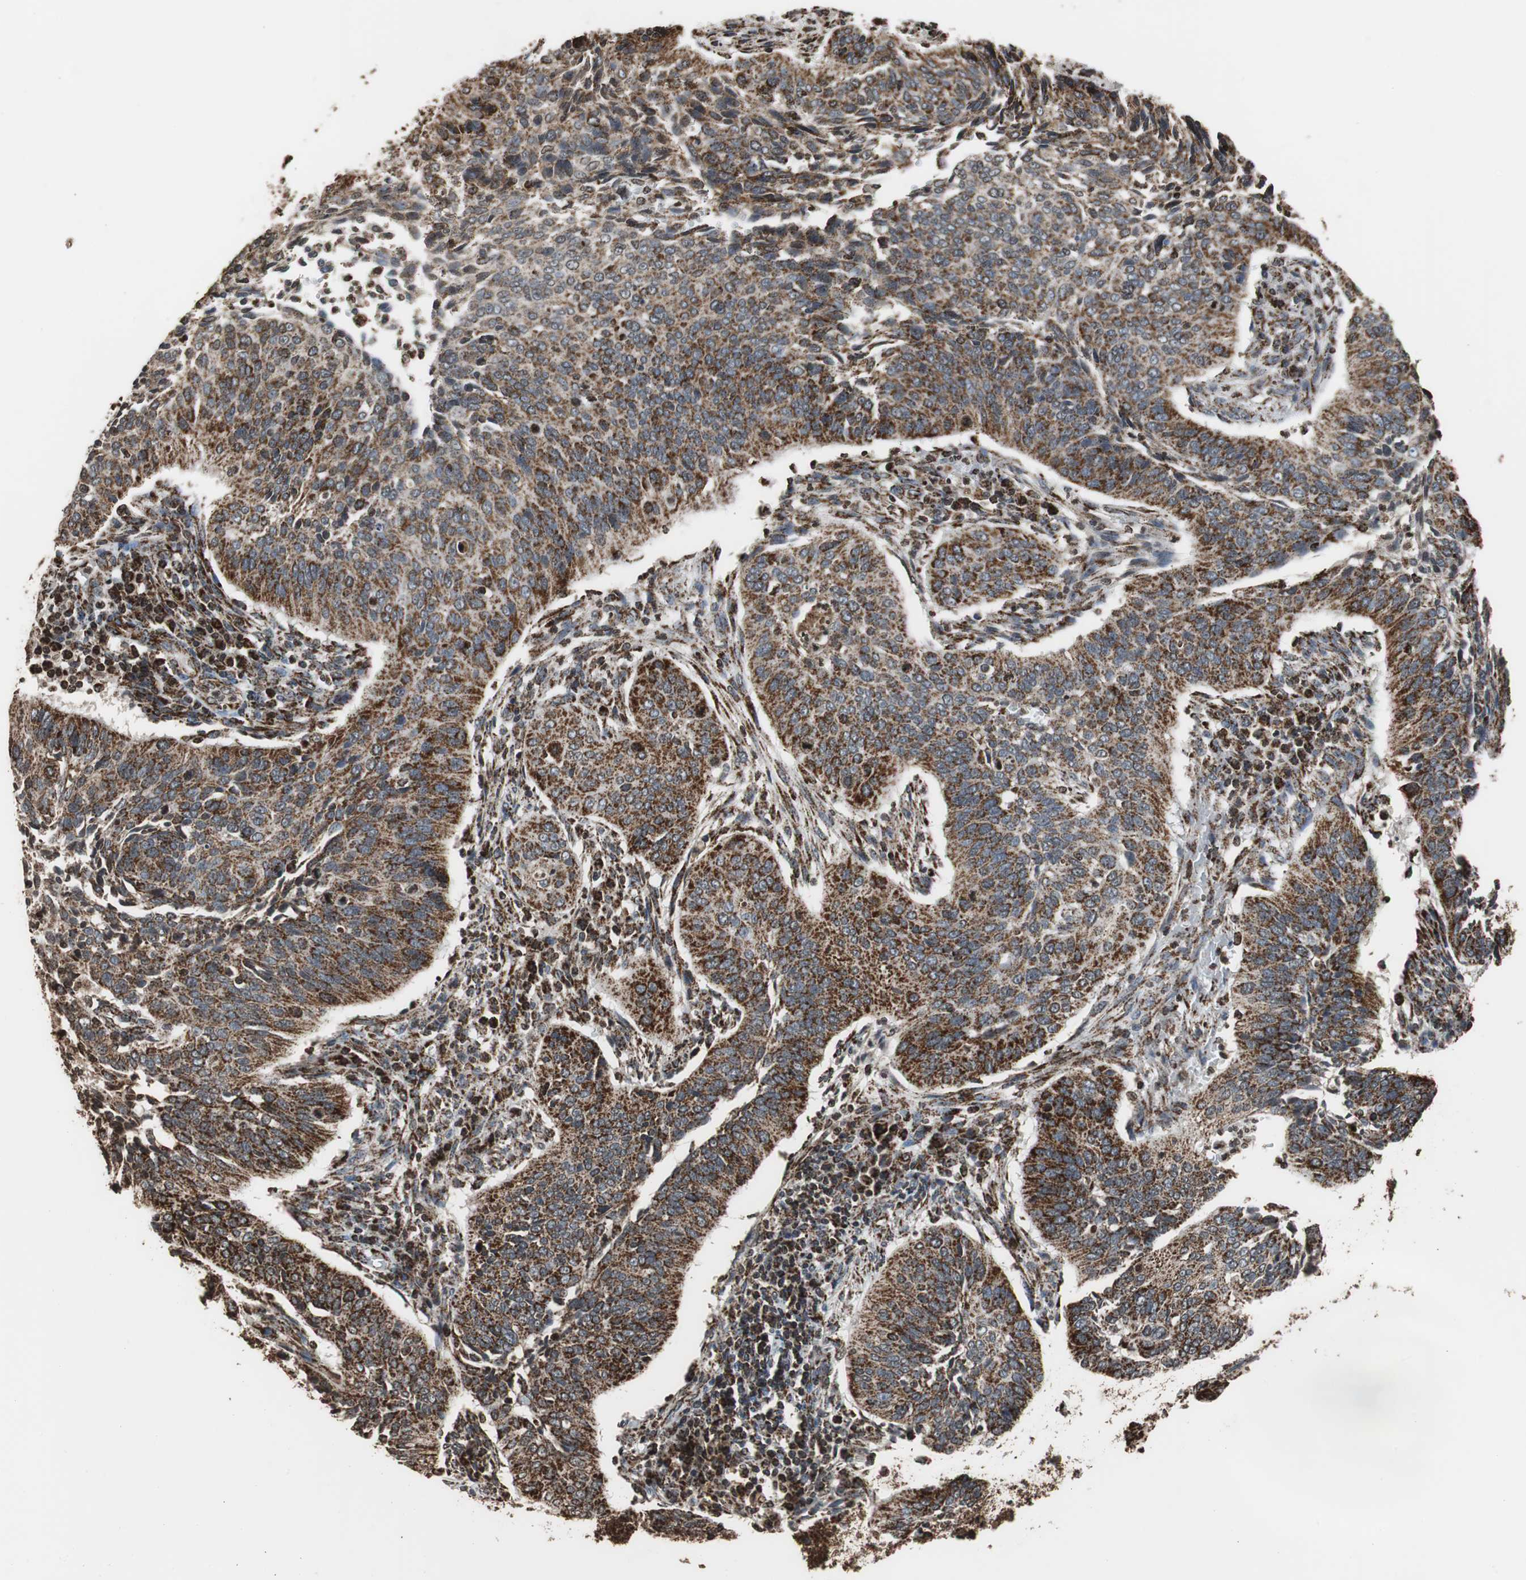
{"staining": {"intensity": "strong", "quantity": ">75%", "location": "cytoplasmic/membranous"}, "tissue": "cervical cancer", "cell_type": "Tumor cells", "image_type": "cancer", "snomed": [{"axis": "morphology", "description": "Squamous cell carcinoma, NOS"}, {"axis": "topography", "description": "Cervix"}], "caption": "IHC (DAB (3,3'-diaminobenzidine)) staining of human cervical squamous cell carcinoma shows strong cytoplasmic/membranous protein positivity in about >75% of tumor cells. (DAB = brown stain, brightfield microscopy at high magnification).", "gene": "HSPA9", "patient": {"sex": "female", "age": 39}}